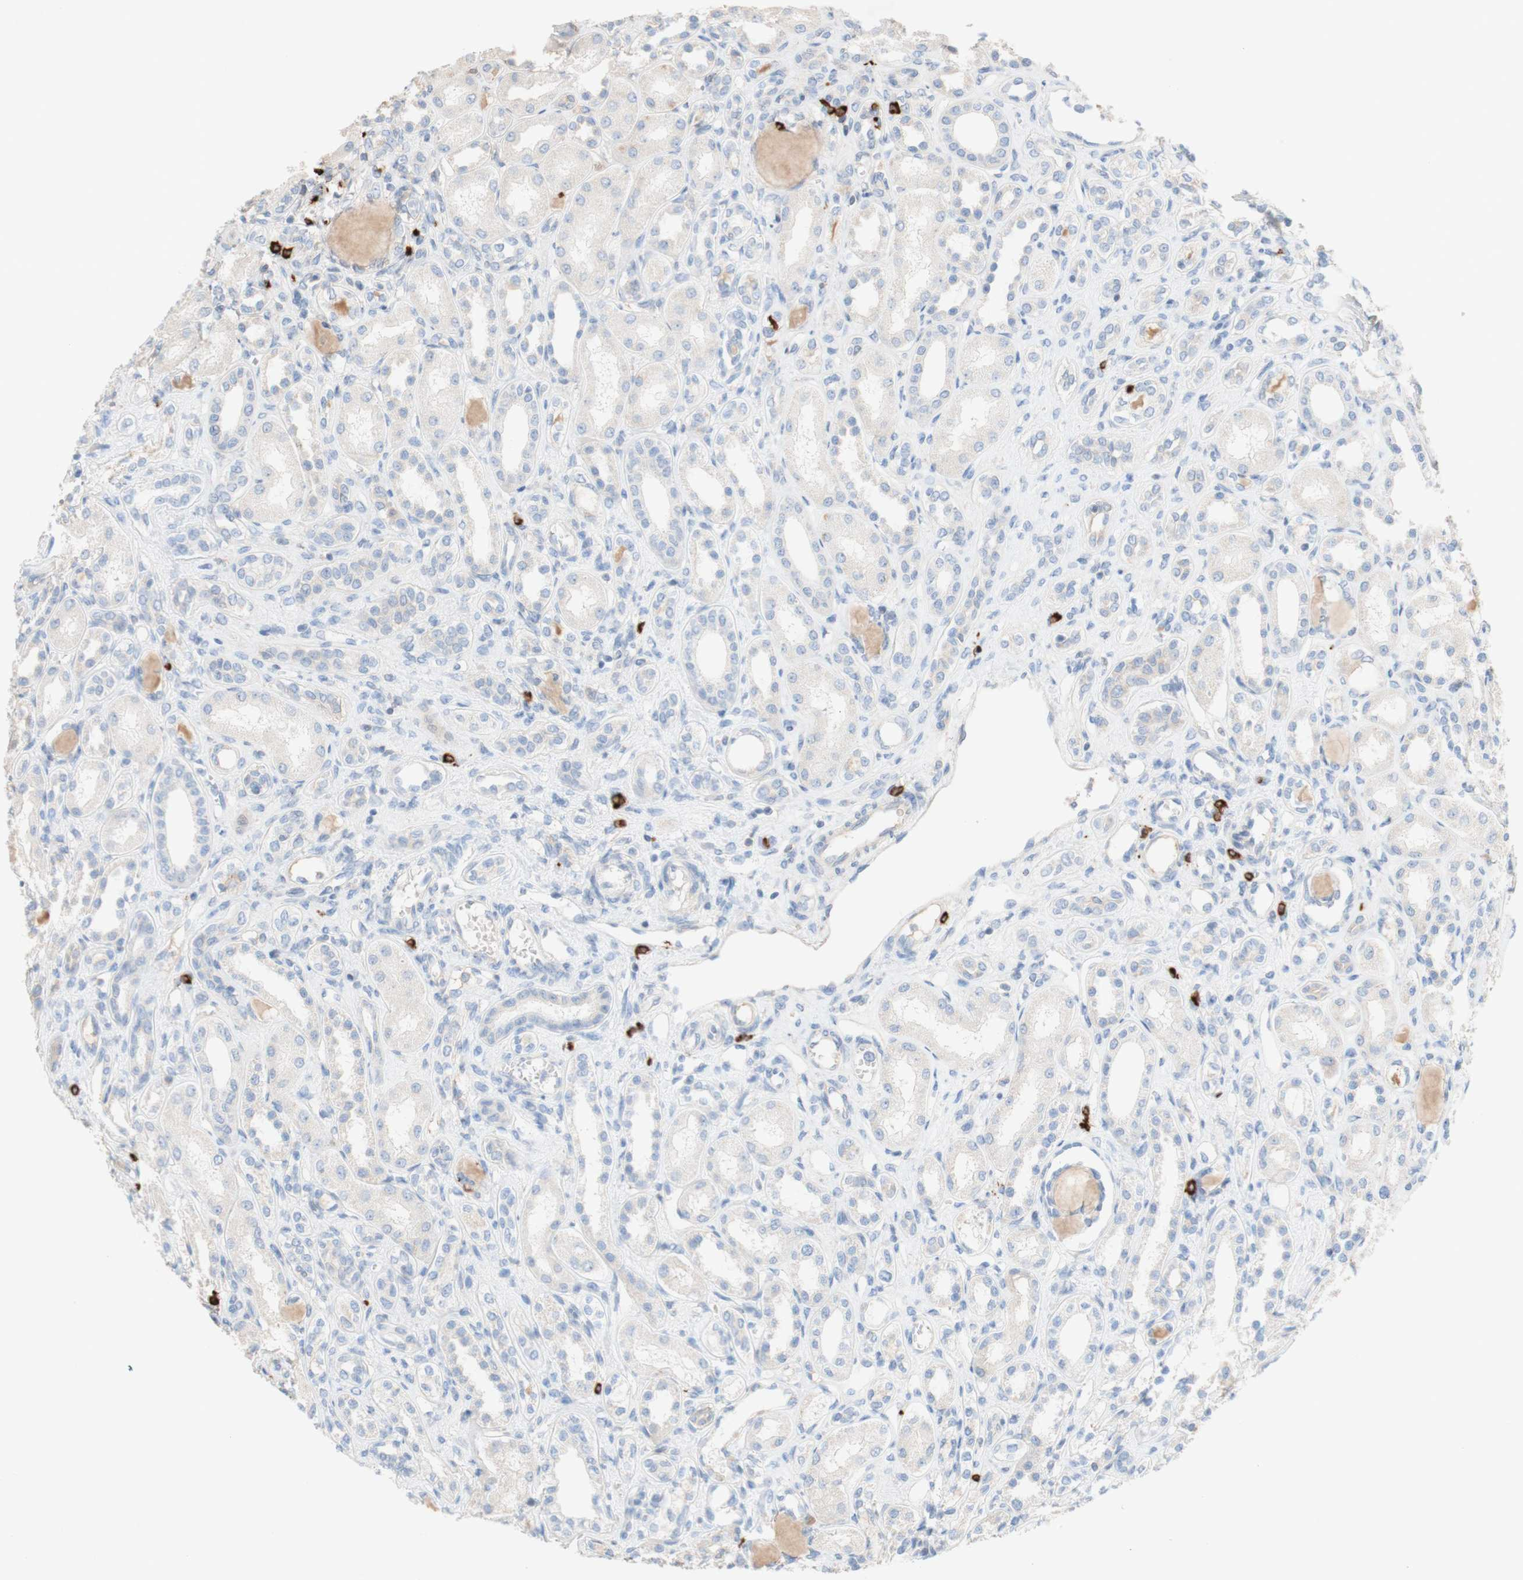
{"staining": {"intensity": "weak", "quantity": "25%-75%", "location": "cytoplasmic/membranous"}, "tissue": "kidney", "cell_type": "Cells in glomeruli", "image_type": "normal", "snomed": [{"axis": "morphology", "description": "Normal tissue, NOS"}, {"axis": "topography", "description": "Kidney"}], "caption": "DAB immunohistochemical staining of benign human kidney reveals weak cytoplasmic/membranous protein positivity in about 25%-75% of cells in glomeruli. The staining is performed using DAB brown chromogen to label protein expression. The nuclei are counter-stained blue using hematoxylin.", "gene": "PACSIN1", "patient": {"sex": "male", "age": 7}}